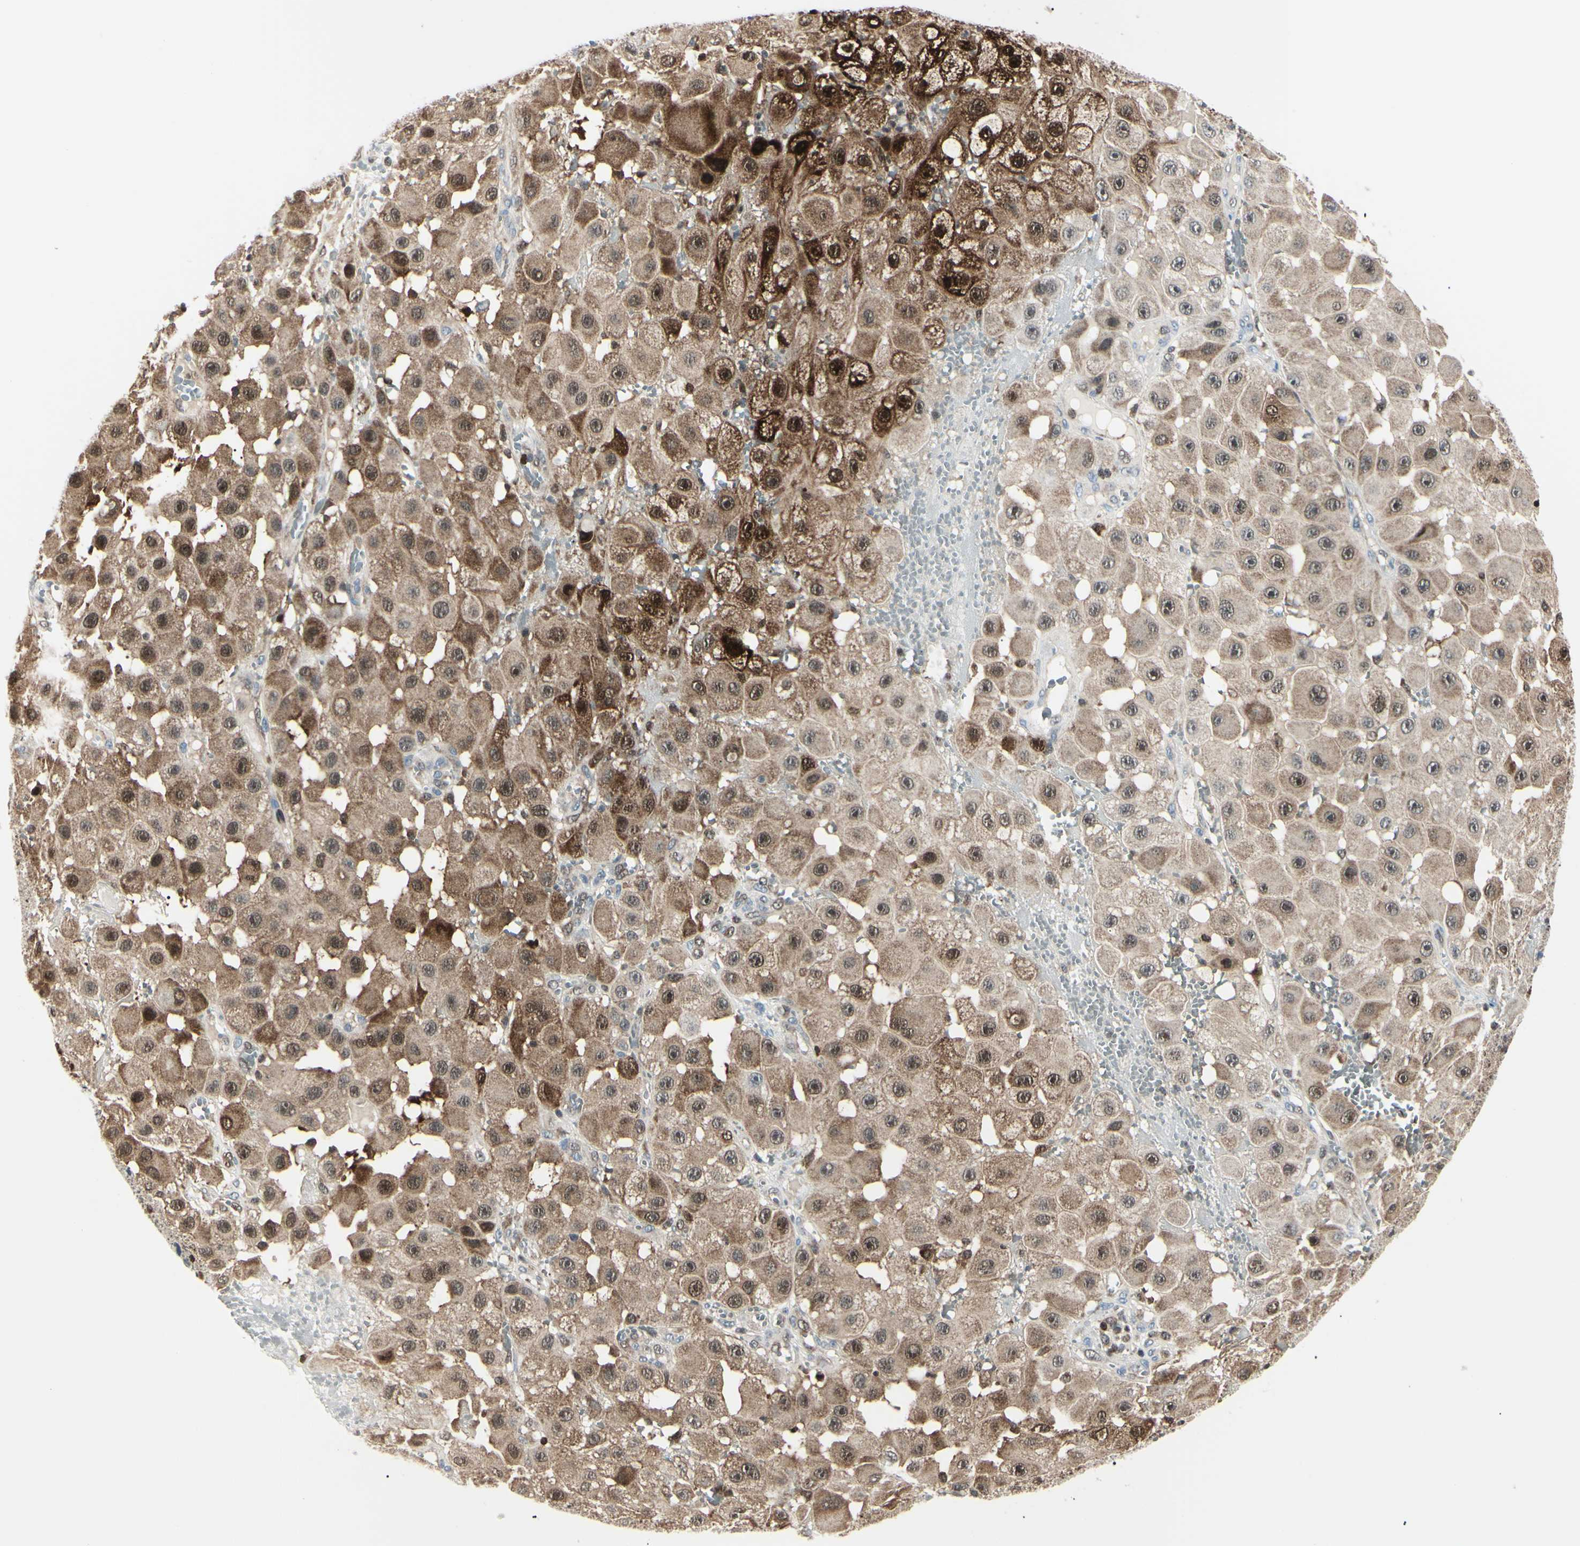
{"staining": {"intensity": "strong", "quantity": "25%-75%", "location": "cytoplasmic/membranous,nuclear"}, "tissue": "melanoma", "cell_type": "Tumor cells", "image_type": "cancer", "snomed": [{"axis": "morphology", "description": "Malignant melanoma, NOS"}, {"axis": "topography", "description": "Skin"}], "caption": "Immunohistochemistry (DAB (3,3'-diaminobenzidine)) staining of melanoma demonstrates strong cytoplasmic/membranous and nuclear protein positivity in about 25%-75% of tumor cells.", "gene": "PGK1", "patient": {"sex": "female", "age": 81}}